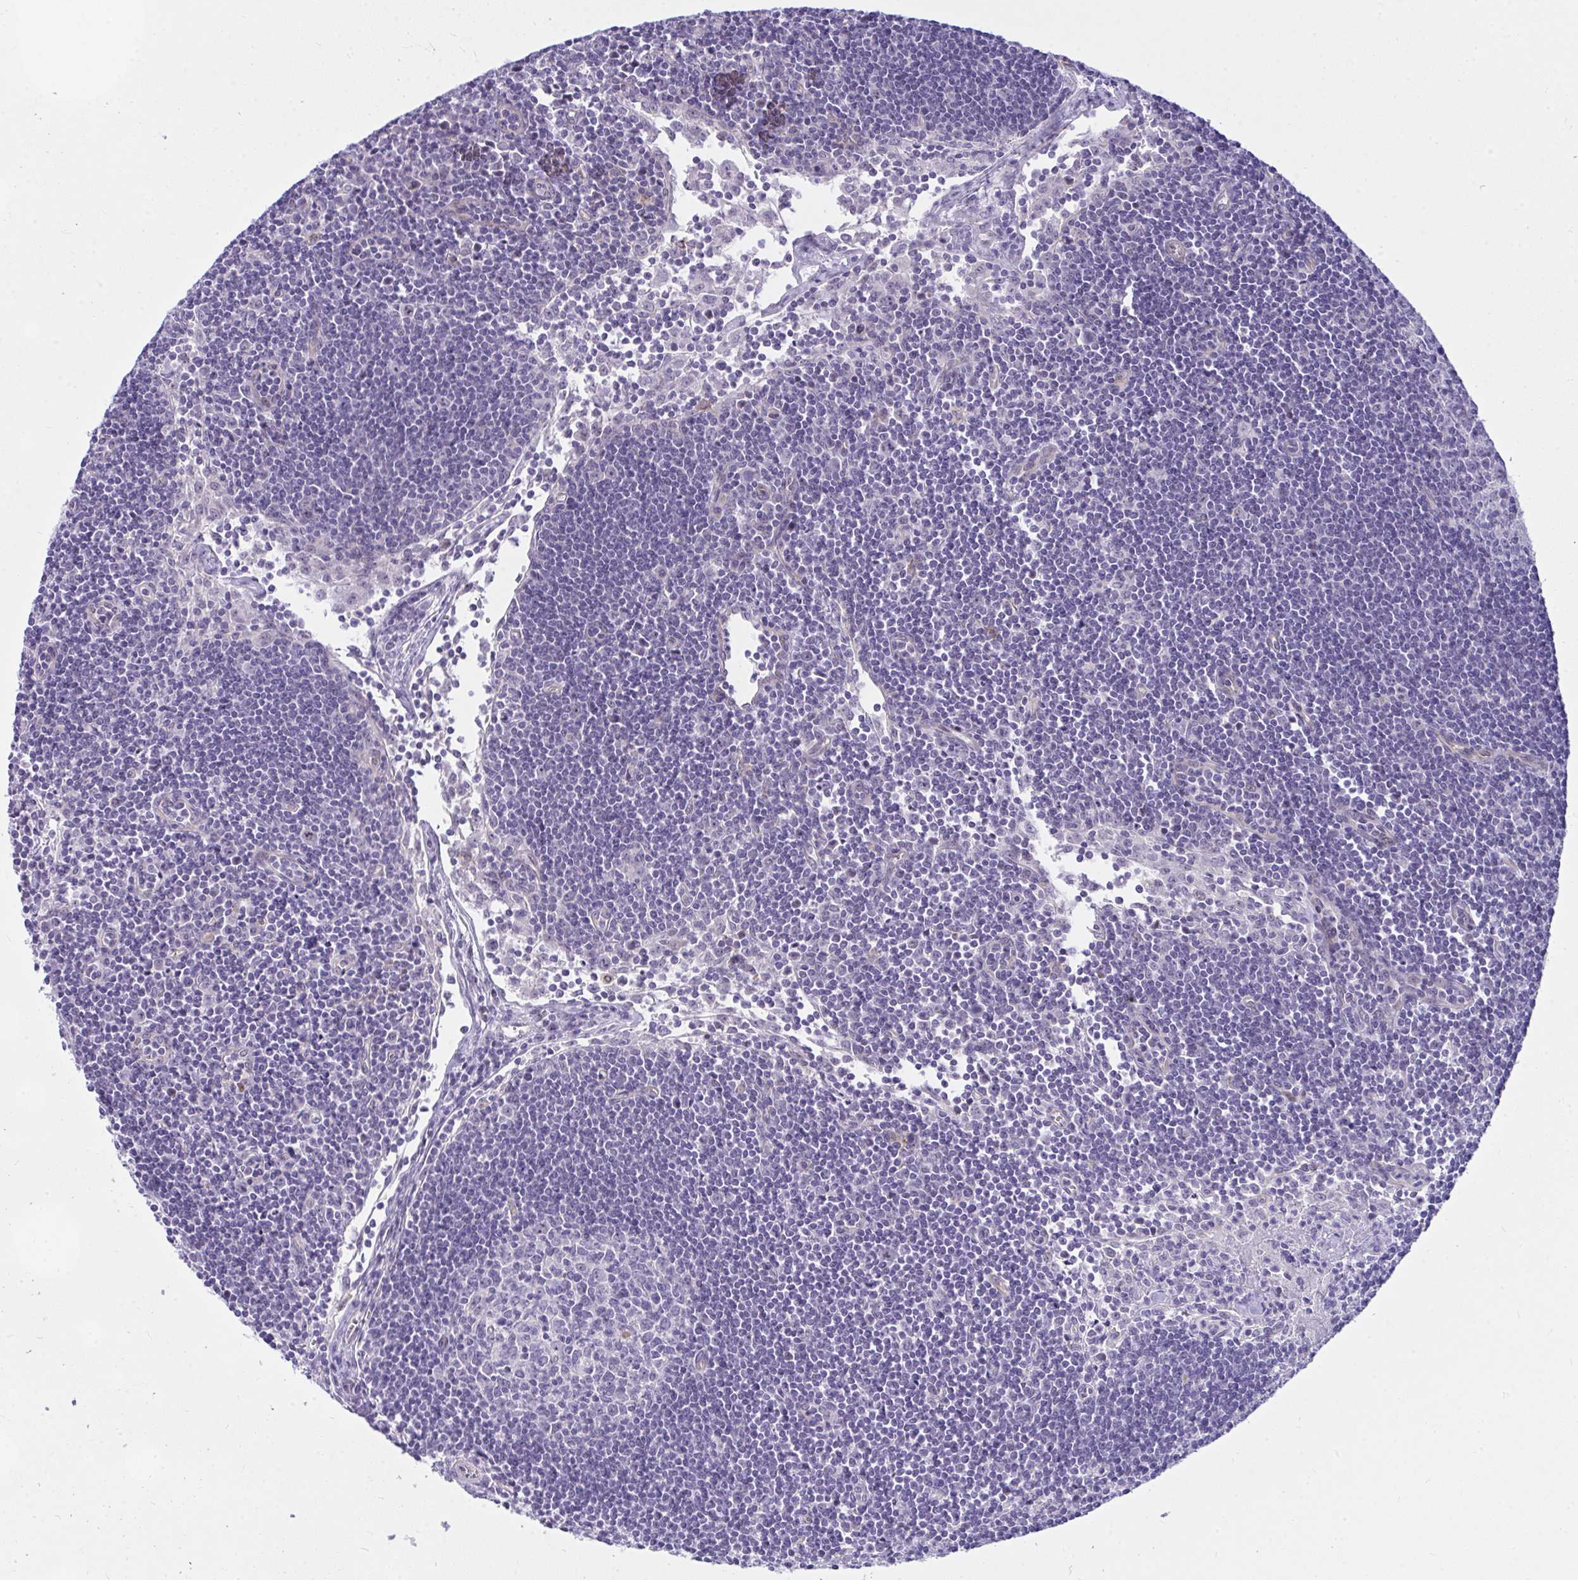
{"staining": {"intensity": "negative", "quantity": "none", "location": "none"}, "tissue": "lymph node", "cell_type": "Germinal center cells", "image_type": "normal", "snomed": [{"axis": "morphology", "description": "Normal tissue, NOS"}, {"axis": "topography", "description": "Lymph node"}], "caption": "IHC image of unremarkable human lymph node stained for a protein (brown), which displays no positivity in germinal center cells.", "gene": "NFXL1", "patient": {"sex": "female", "age": 29}}